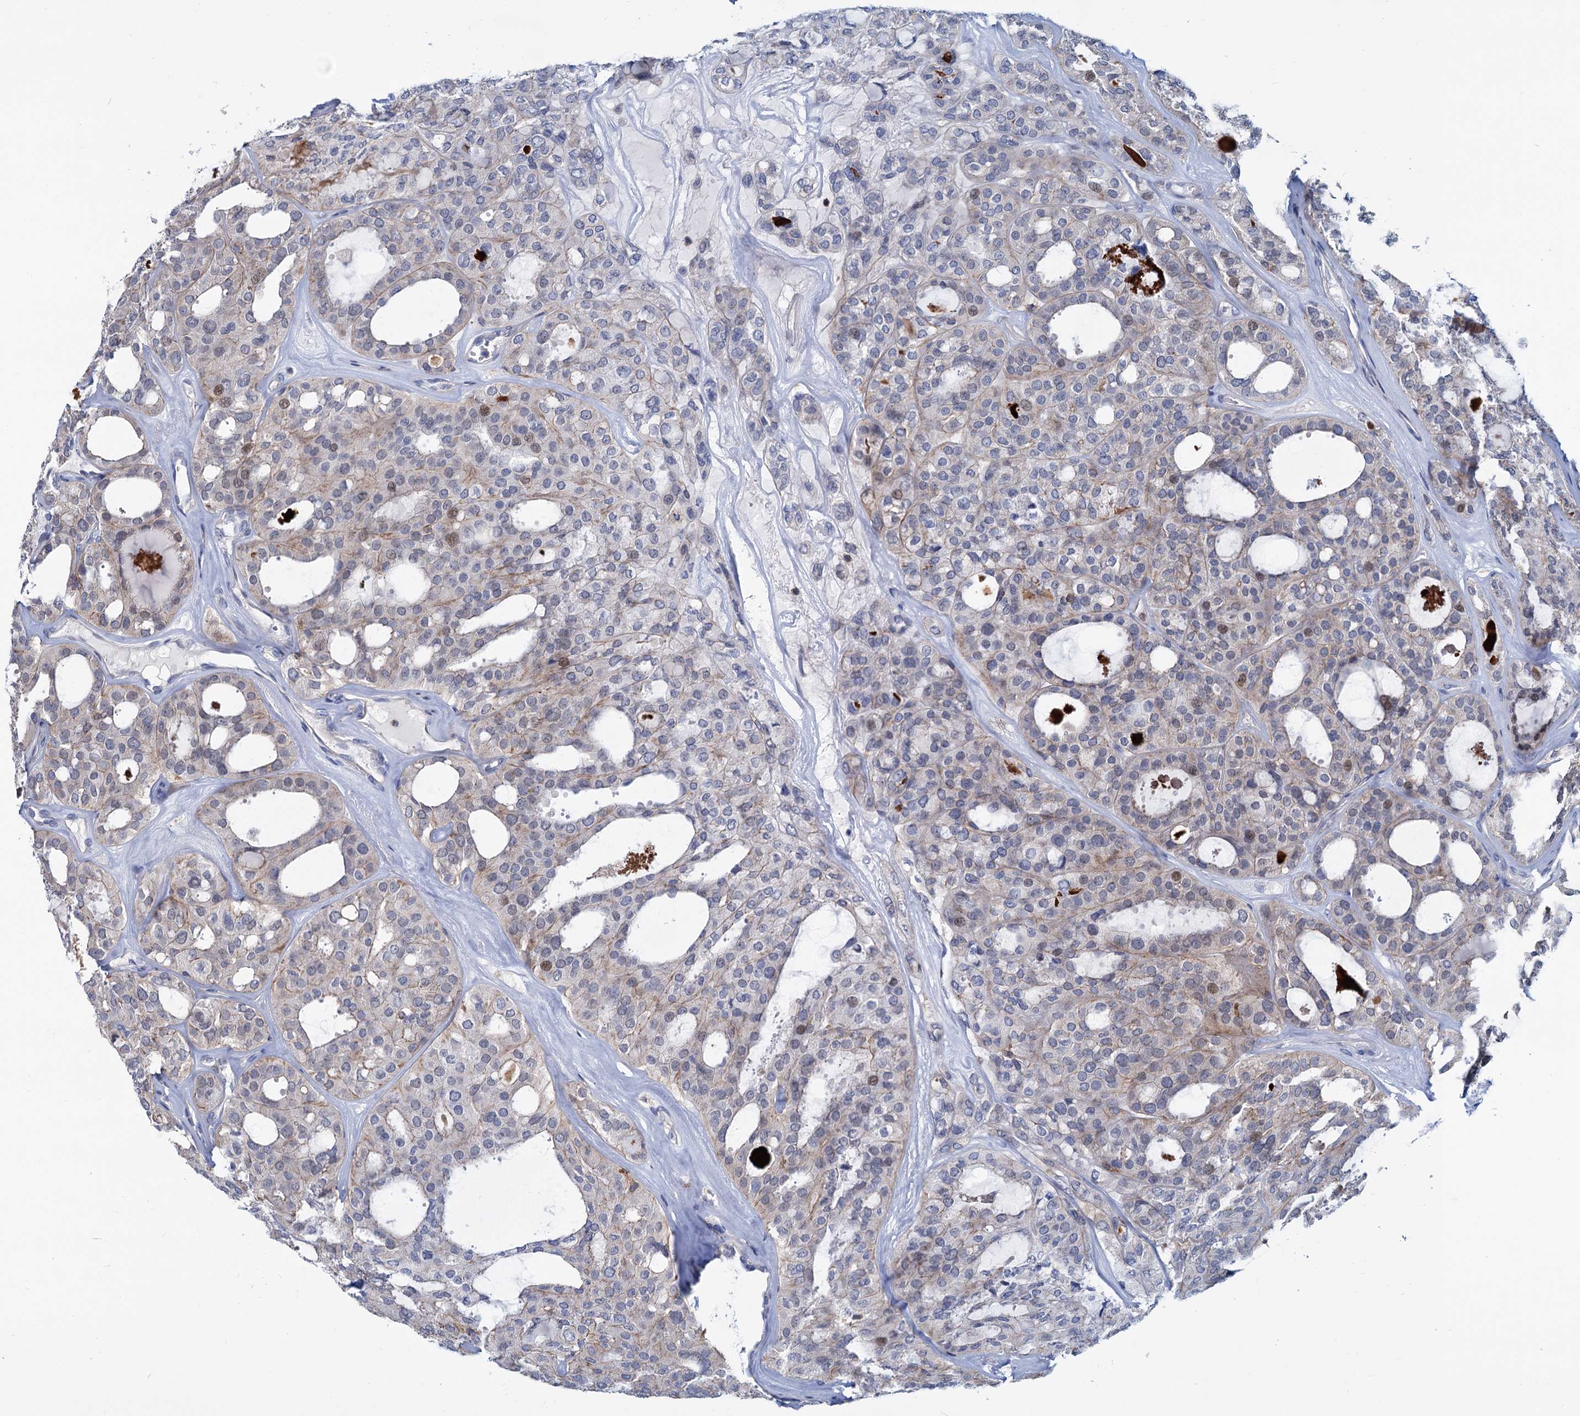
{"staining": {"intensity": "moderate", "quantity": "<25%", "location": "nuclear"}, "tissue": "thyroid cancer", "cell_type": "Tumor cells", "image_type": "cancer", "snomed": [{"axis": "morphology", "description": "Follicular adenoma carcinoma, NOS"}, {"axis": "topography", "description": "Thyroid gland"}], "caption": "There is low levels of moderate nuclear expression in tumor cells of thyroid cancer, as demonstrated by immunohistochemical staining (brown color).", "gene": "LRCH4", "patient": {"sex": "male", "age": 75}}